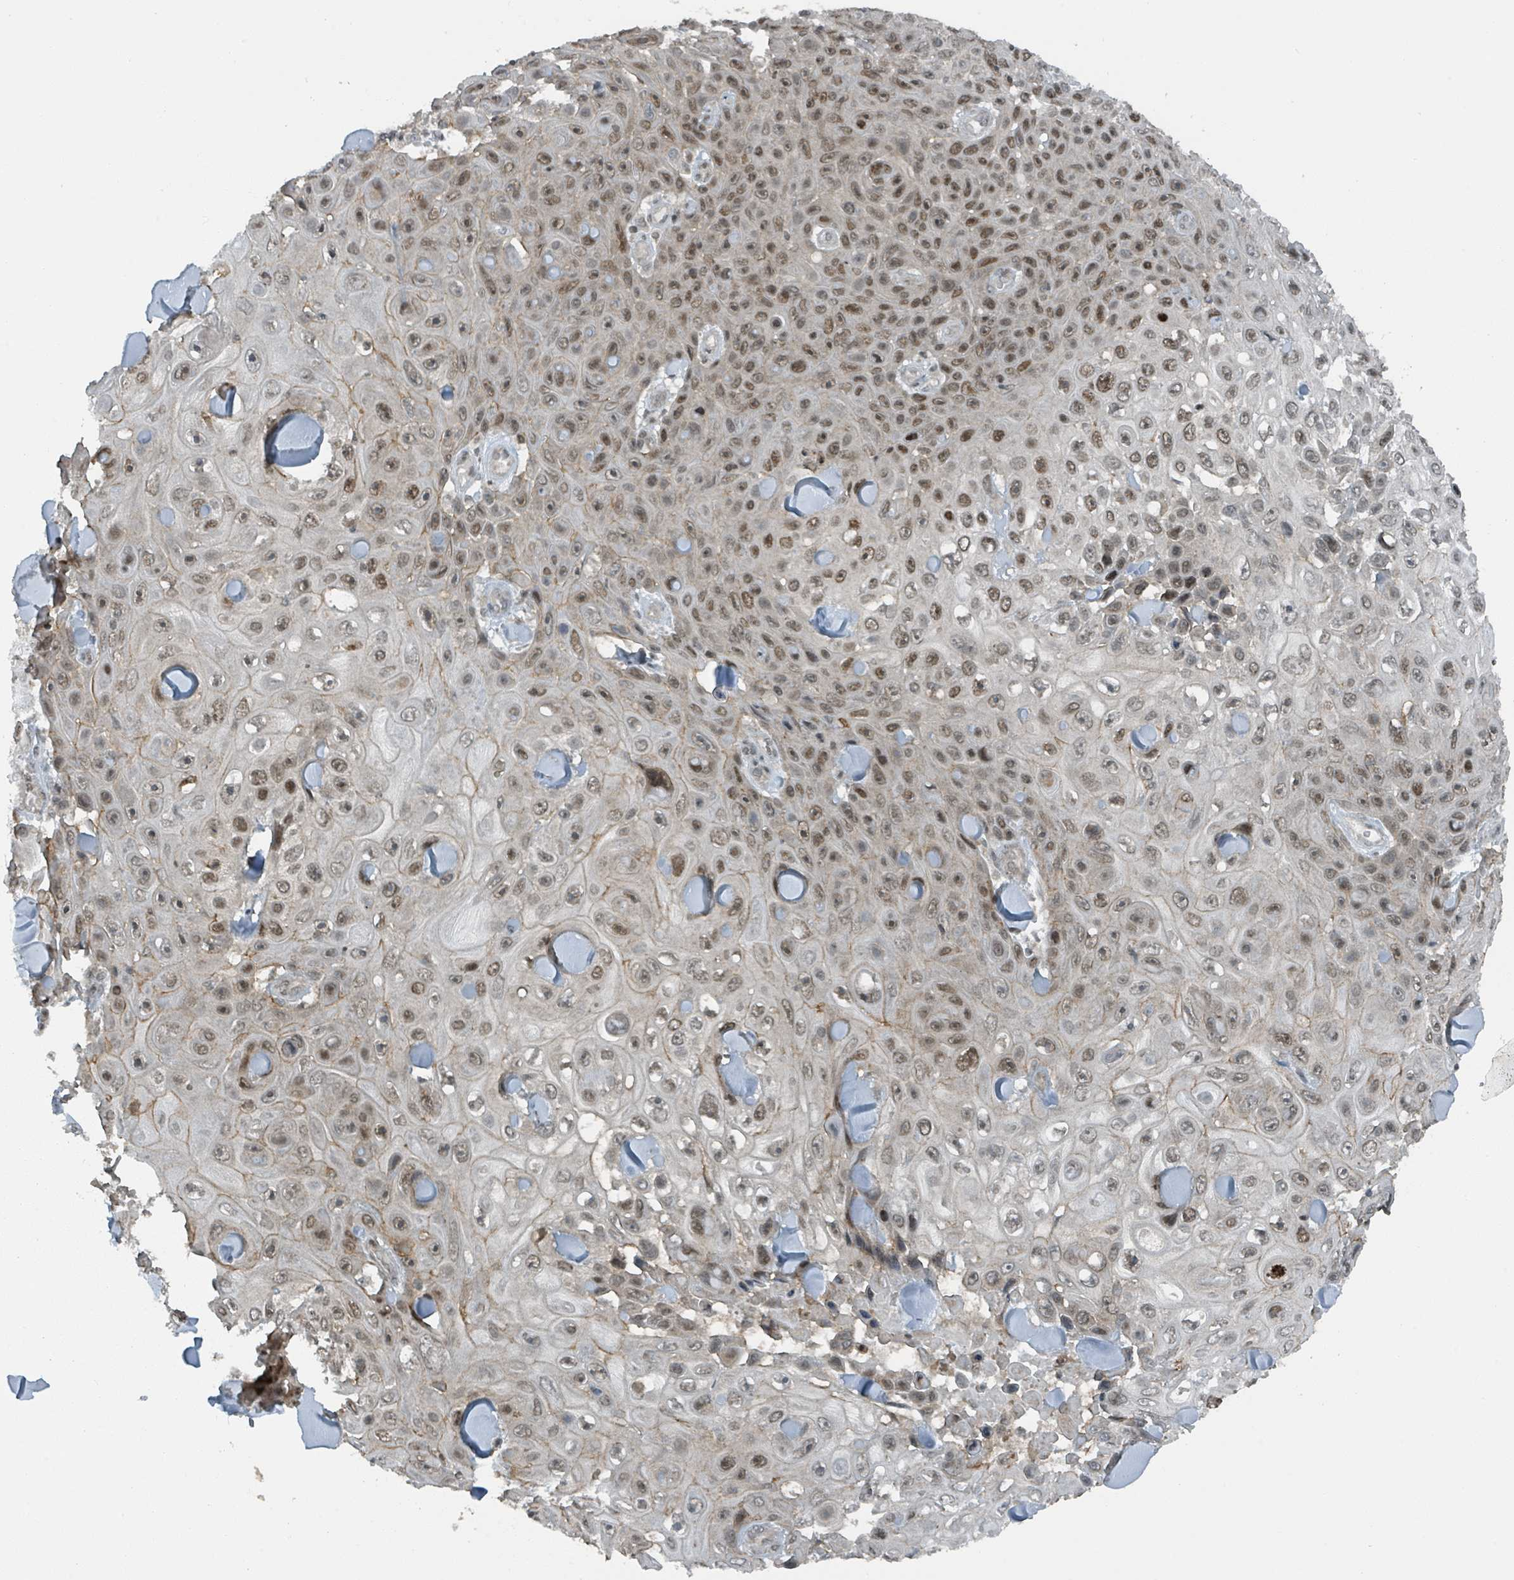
{"staining": {"intensity": "moderate", "quantity": ">75%", "location": "nuclear"}, "tissue": "skin cancer", "cell_type": "Tumor cells", "image_type": "cancer", "snomed": [{"axis": "morphology", "description": "Squamous cell carcinoma, NOS"}, {"axis": "topography", "description": "Skin"}], "caption": "Human skin squamous cell carcinoma stained with a protein marker demonstrates moderate staining in tumor cells.", "gene": "PHIP", "patient": {"sex": "male", "age": 82}}